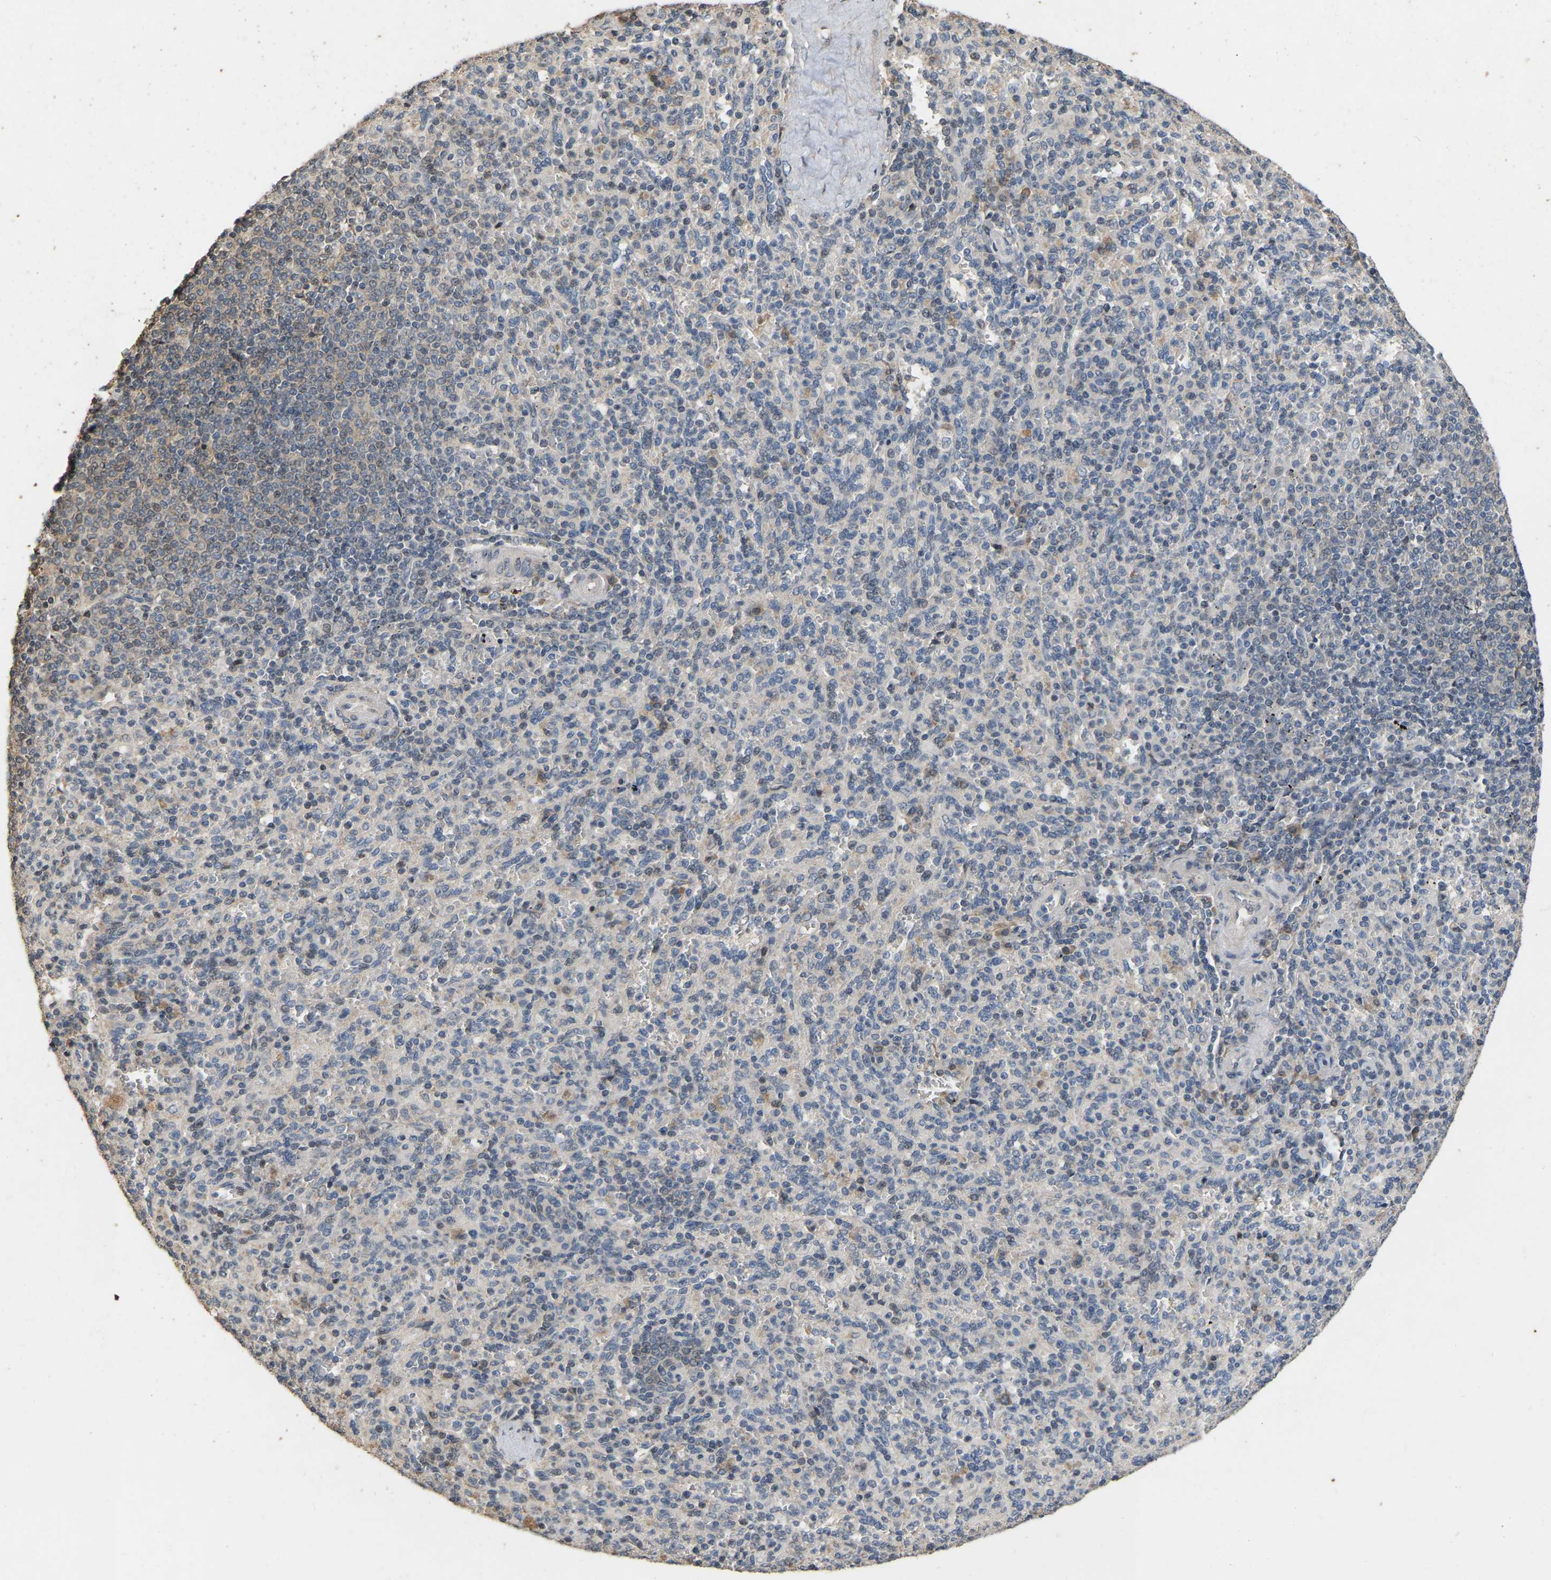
{"staining": {"intensity": "moderate", "quantity": "<25%", "location": "cytoplasmic/membranous"}, "tissue": "spleen", "cell_type": "Cells in red pulp", "image_type": "normal", "snomed": [{"axis": "morphology", "description": "Normal tissue, NOS"}, {"axis": "topography", "description": "Spleen"}], "caption": "Cells in red pulp display low levels of moderate cytoplasmic/membranous staining in approximately <25% of cells in normal spleen. (brown staining indicates protein expression, while blue staining denotes nuclei).", "gene": "NCS1", "patient": {"sex": "male", "age": 36}}